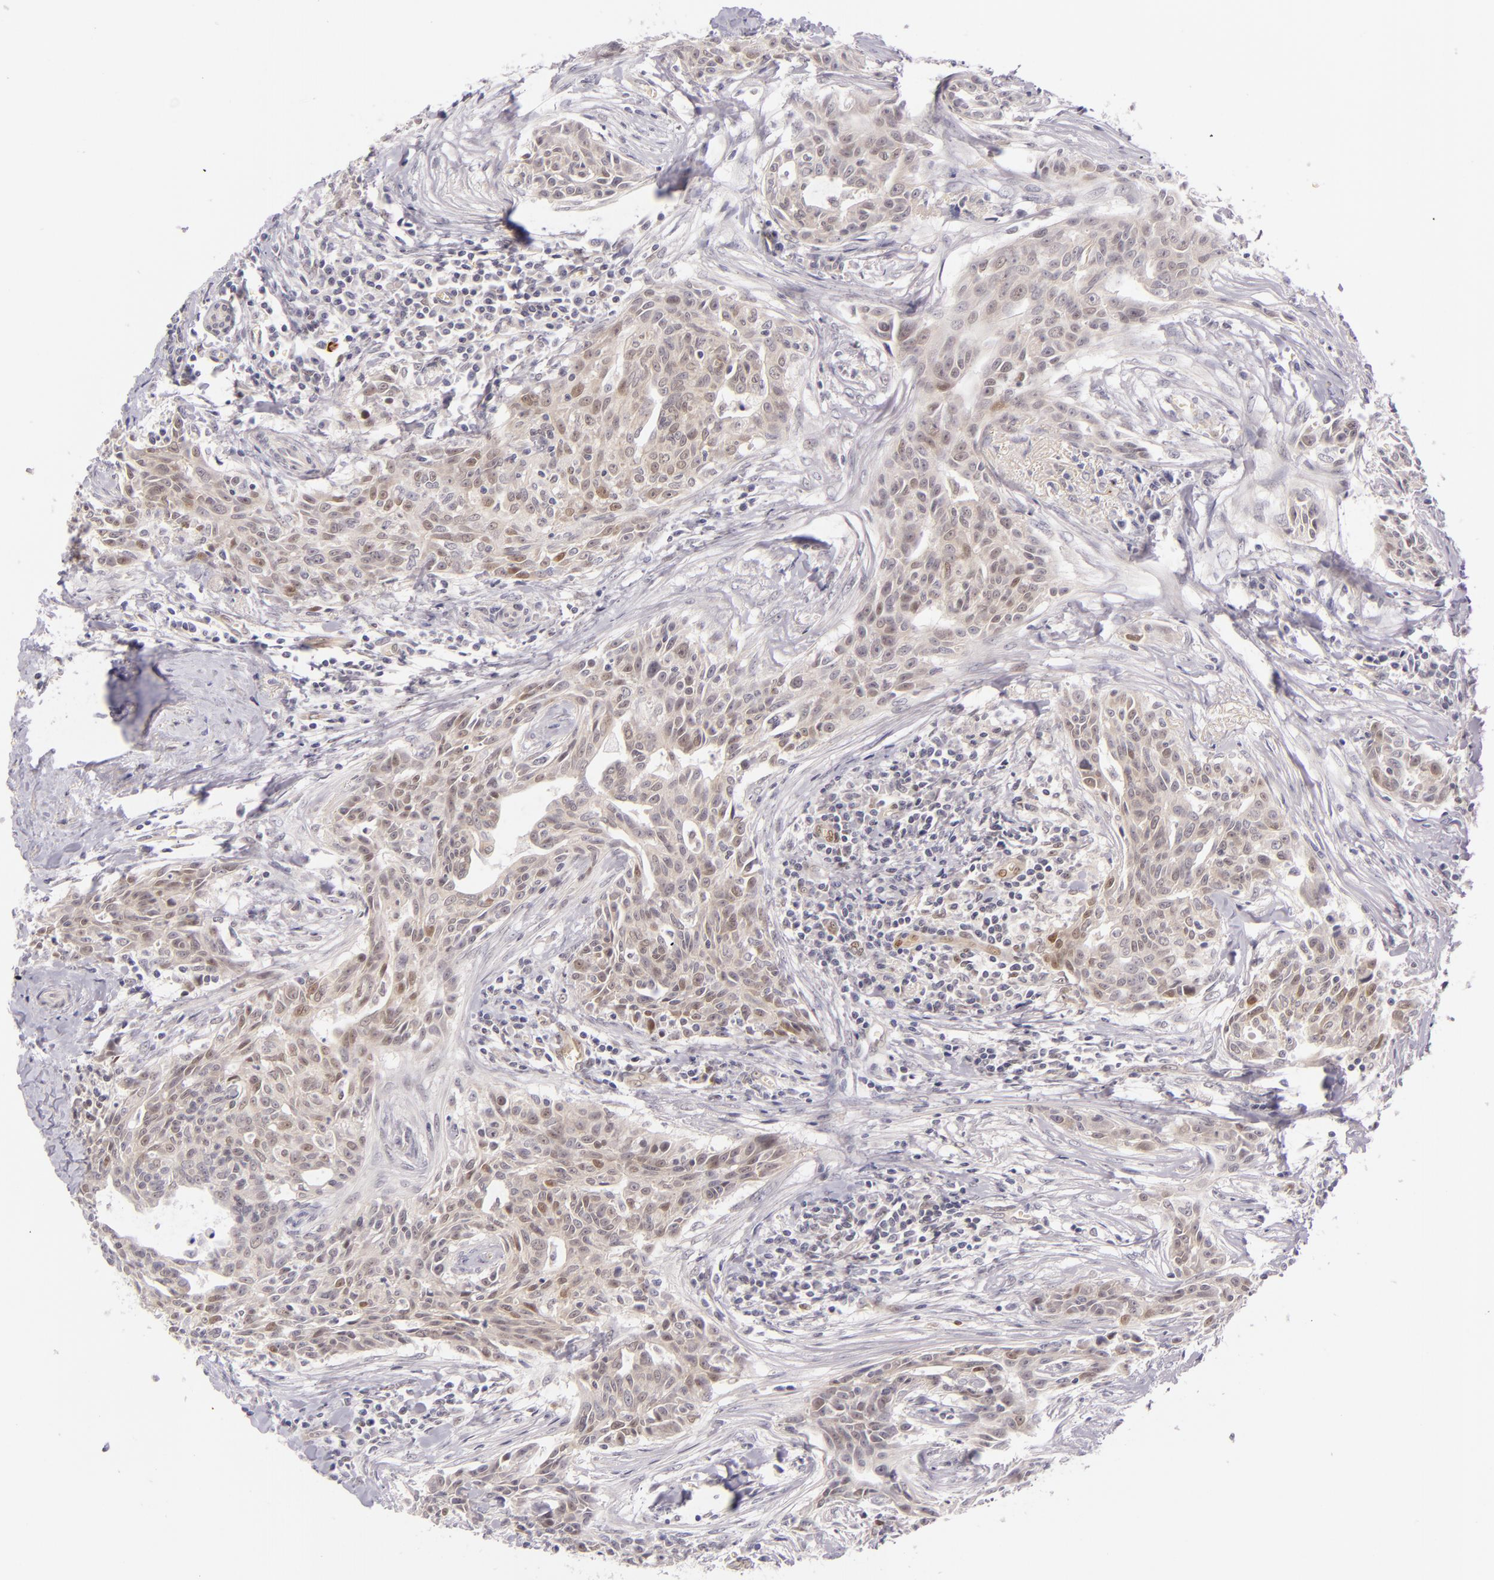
{"staining": {"intensity": "weak", "quantity": "25%-75%", "location": "cytoplasmic/membranous"}, "tissue": "breast cancer", "cell_type": "Tumor cells", "image_type": "cancer", "snomed": [{"axis": "morphology", "description": "Duct carcinoma"}, {"axis": "topography", "description": "Breast"}], "caption": "Brown immunohistochemical staining in infiltrating ductal carcinoma (breast) shows weak cytoplasmic/membranous expression in about 25%-75% of tumor cells.", "gene": "BCL3", "patient": {"sex": "female", "age": 50}}